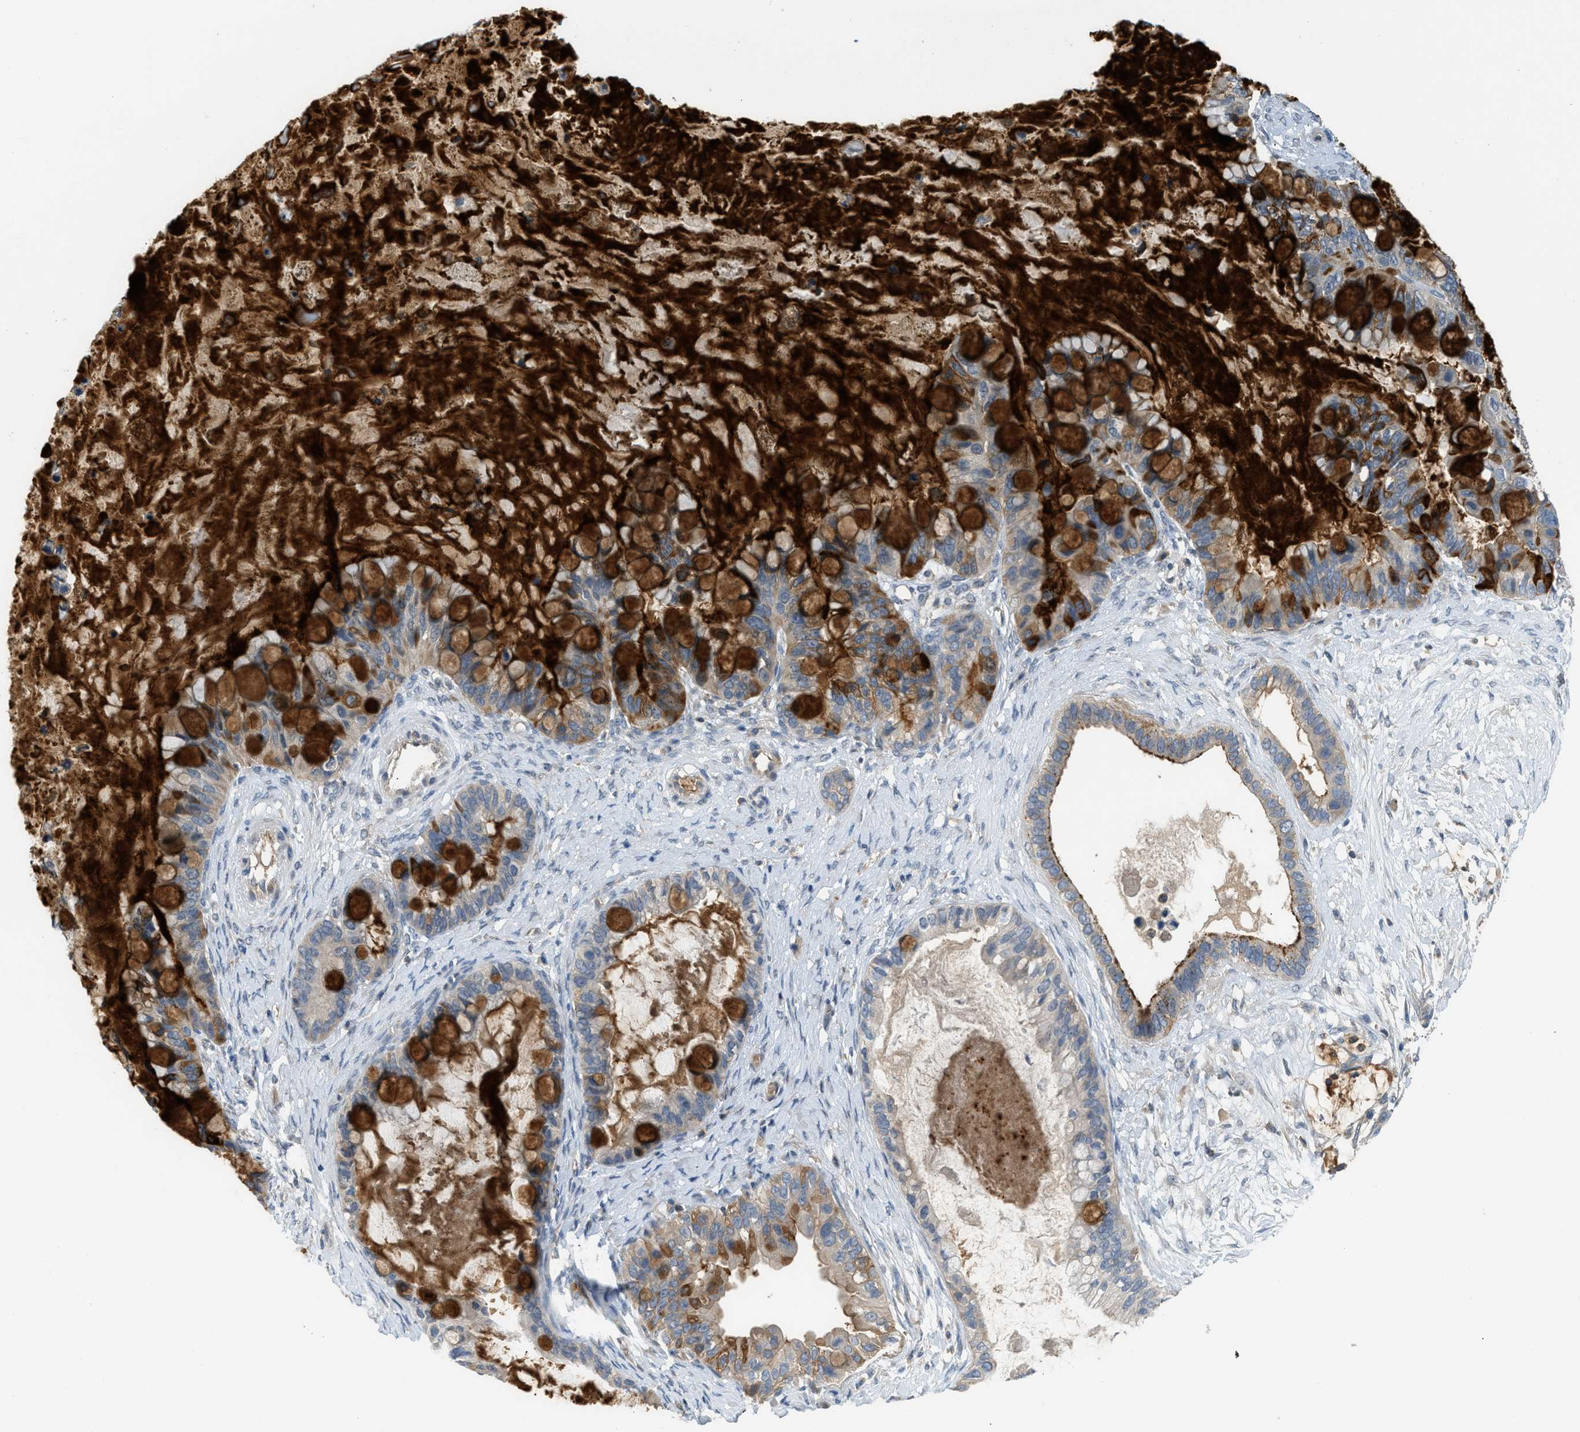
{"staining": {"intensity": "strong", "quantity": "25%-75%", "location": "cytoplasmic/membranous"}, "tissue": "ovarian cancer", "cell_type": "Tumor cells", "image_type": "cancer", "snomed": [{"axis": "morphology", "description": "Cystadenocarcinoma, mucinous, NOS"}, {"axis": "topography", "description": "Ovary"}], "caption": "Ovarian cancer (mucinous cystadenocarcinoma) was stained to show a protein in brown. There is high levels of strong cytoplasmic/membranous expression in about 25%-75% of tumor cells. Using DAB (3,3'-diaminobenzidine) (brown) and hematoxylin (blue) stains, captured at high magnification using brightfield microscopy.", "gene": "RHBDF2", "patient": {"sex": "female", "age": 80}}